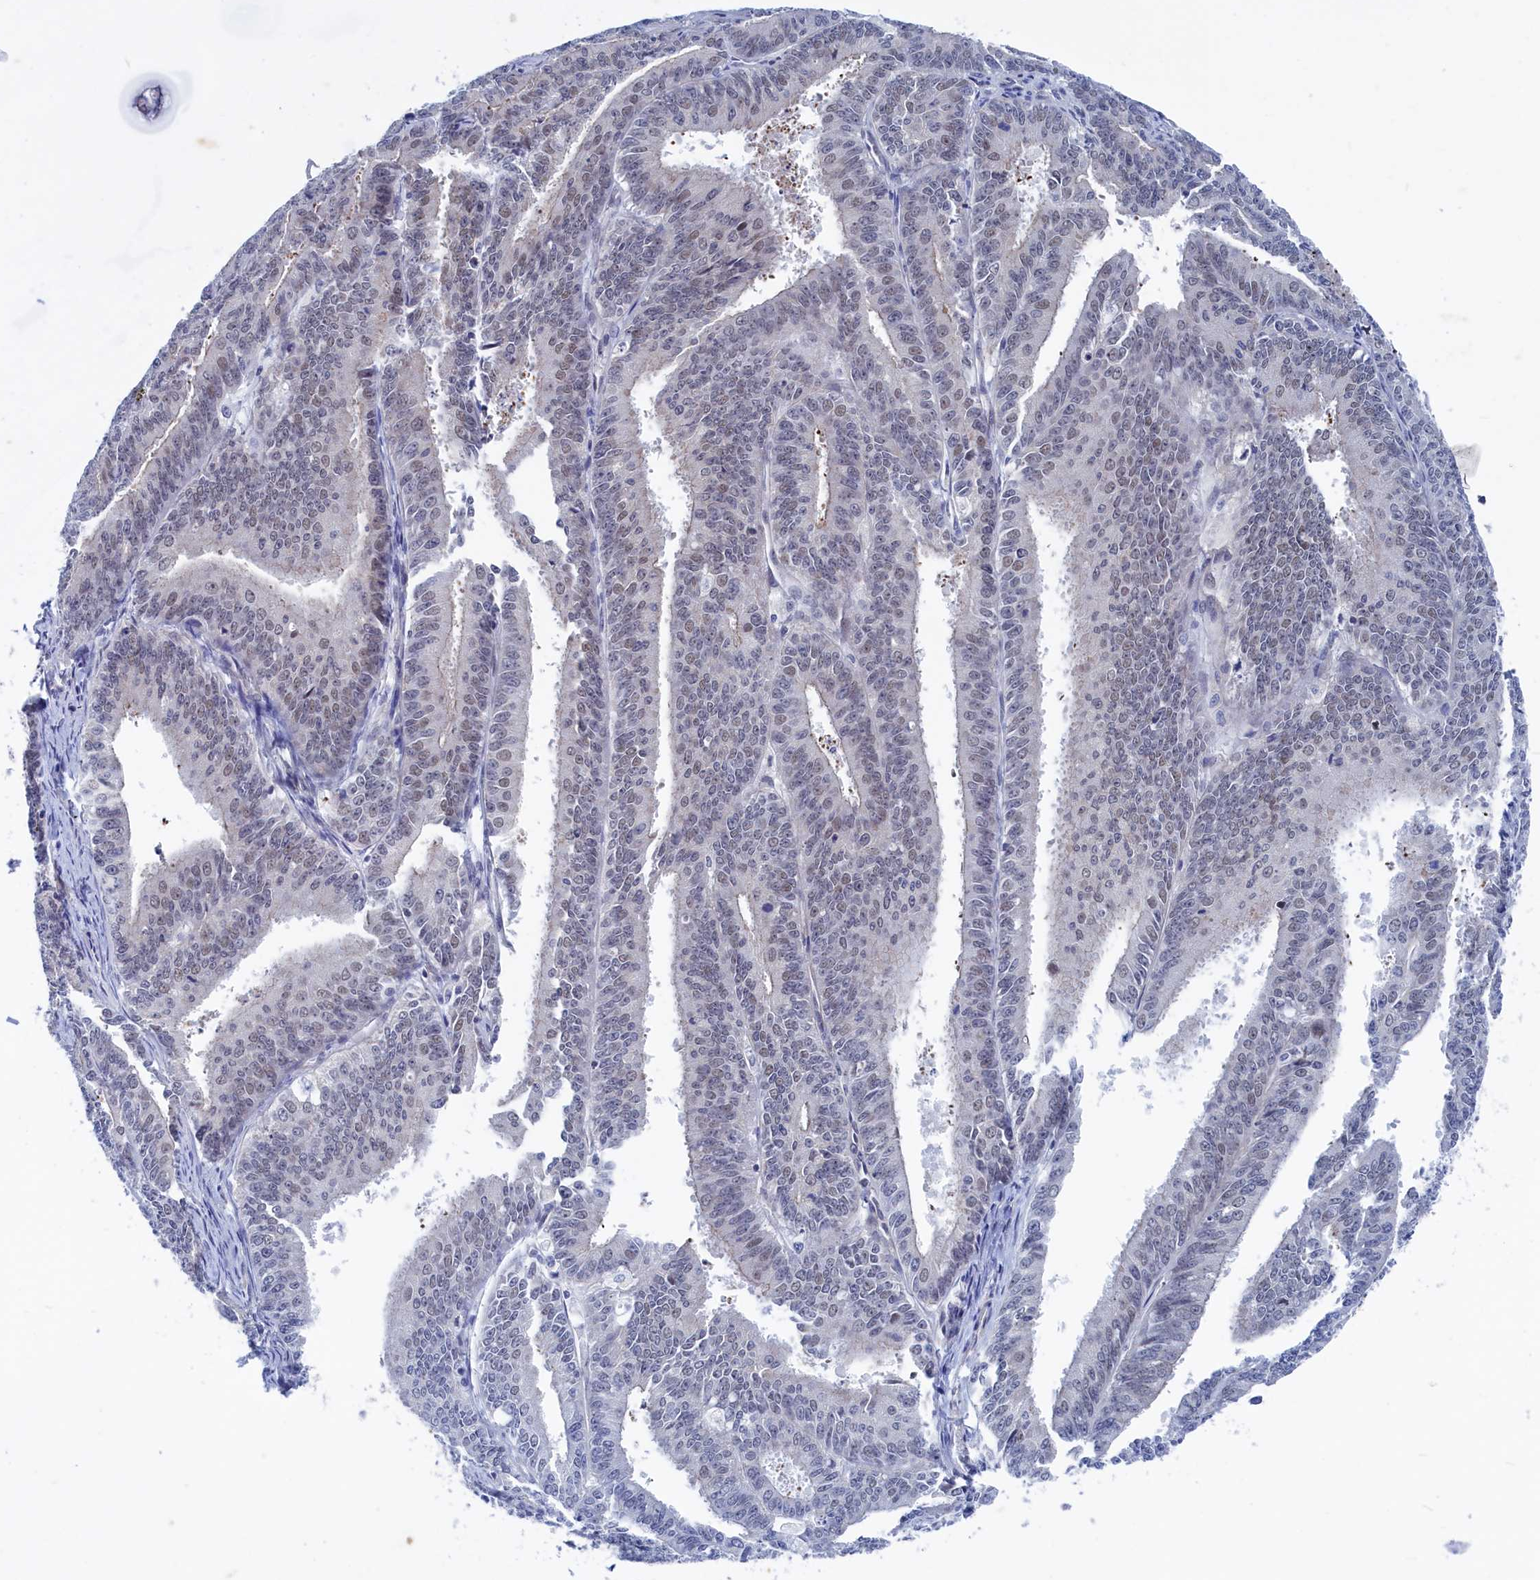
{"staining": {"intensity": "weak", "quantity": "<25%", "location": "nuclear"}, "tissue": "endometrial cancer", "cell_type": "Tumor cells", "image_type": "cancer", "snomed": [{"axis": "morphology", "description": "Adenocarcinoma, NOS"}, {"axis": "topography", "description": "Endometrium"}], "caption": "Immunohistochemistry (IHC) micrograph of human endometrial cancer (adenocarcinoma) stained for a protein (brown), which displays no positivity in tumor cells.", "gene": "MARCHF3", "patient": {"sex": "female", "age": 73}}